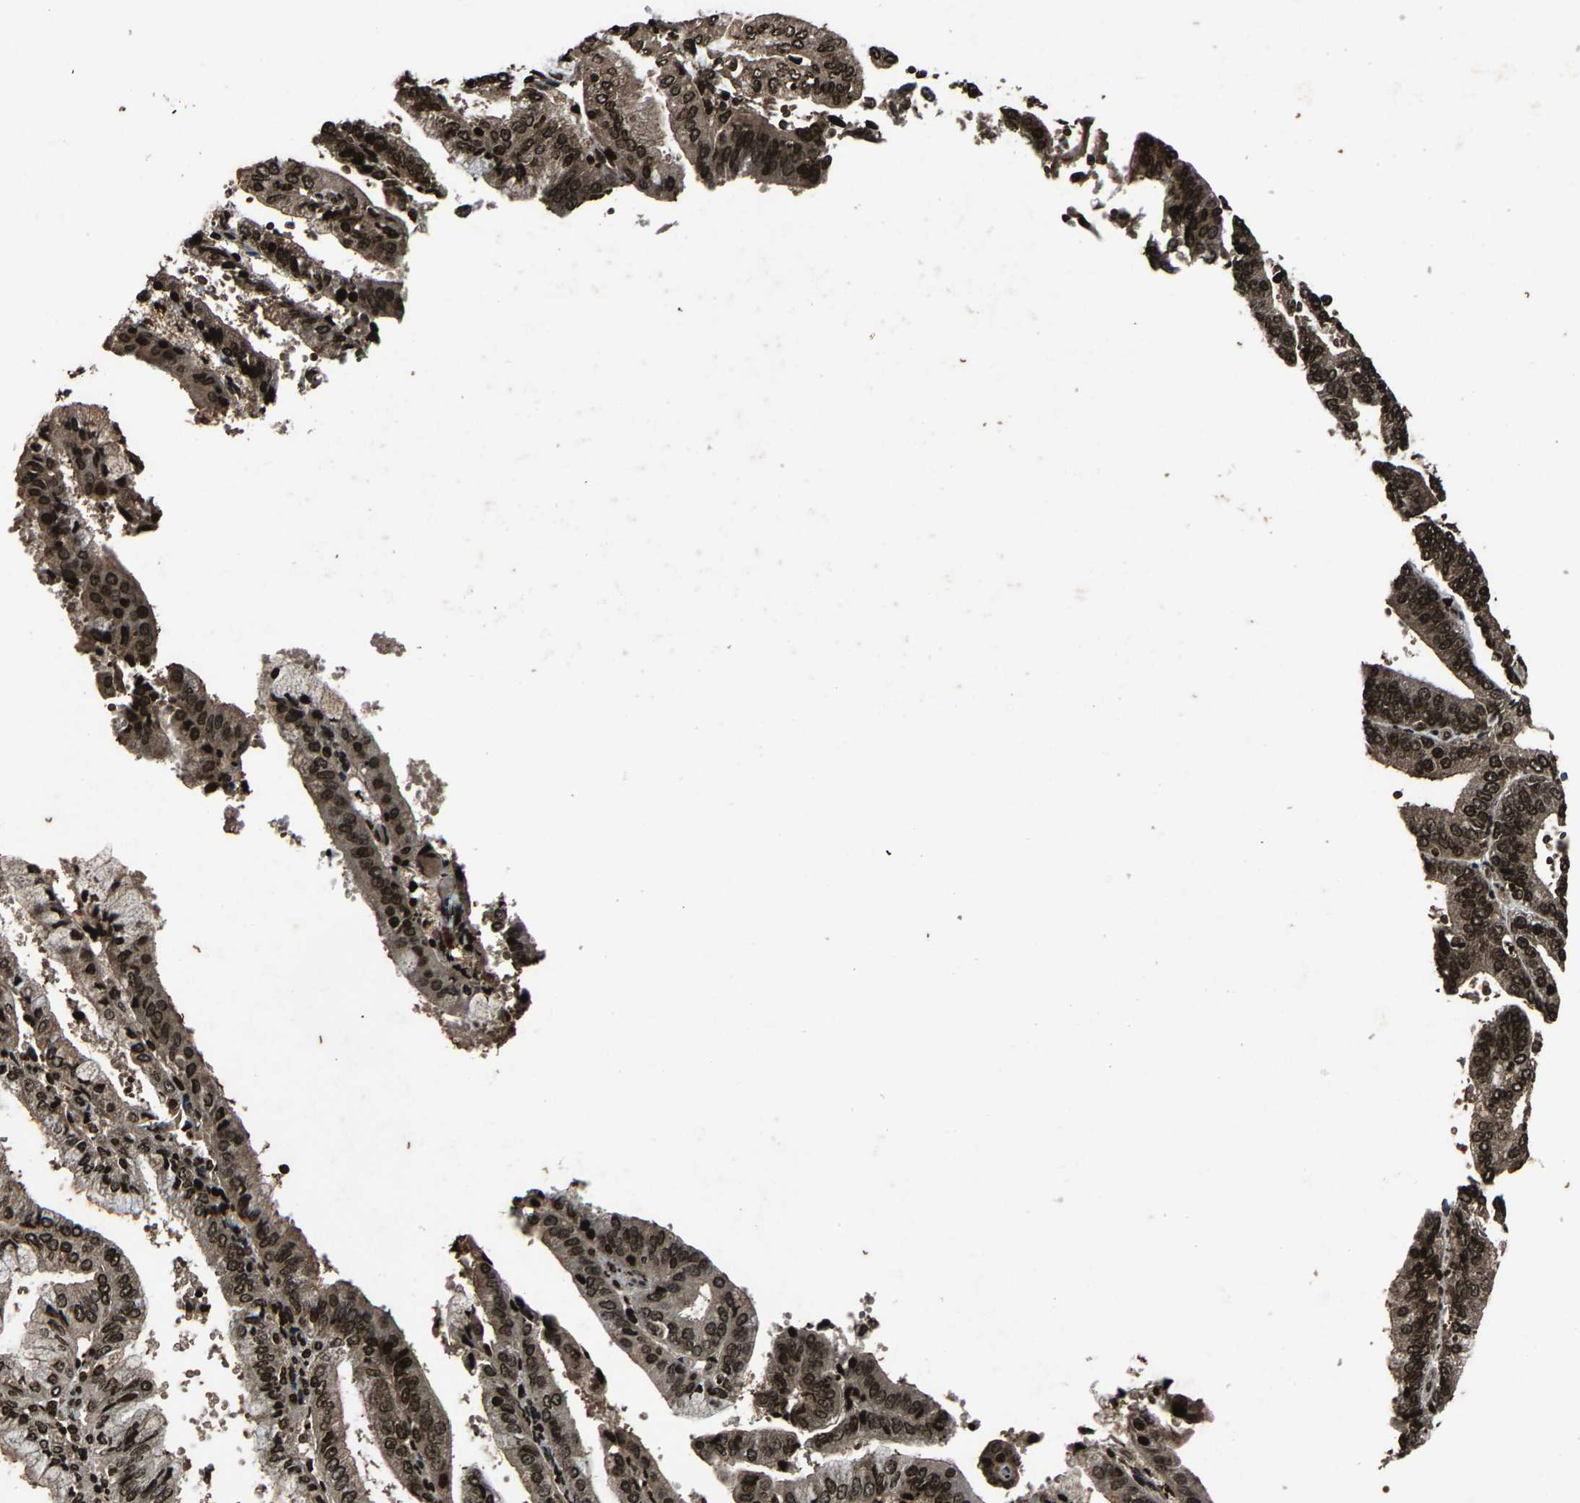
{"staining": {"intensity": "strong", "quantity": ">75%", "location": "nuclear"}, "tissue": "endometrial cancer", "cell_type": "Tumor cells", "image_type": "cancer", "snomed": [{"axis": "morphology", "description": "Adenocarcinoma, NOS"}, {"axis": "topography", "description": "Endometrium"}], "caption": "The immunohistochemical stain highlights strong nuclear expression in tumor cells of endometrial cancer (adenocarcinoma) tissue.", "gene": "H4C1", "patient": {"sex": "female", "age": 63}}